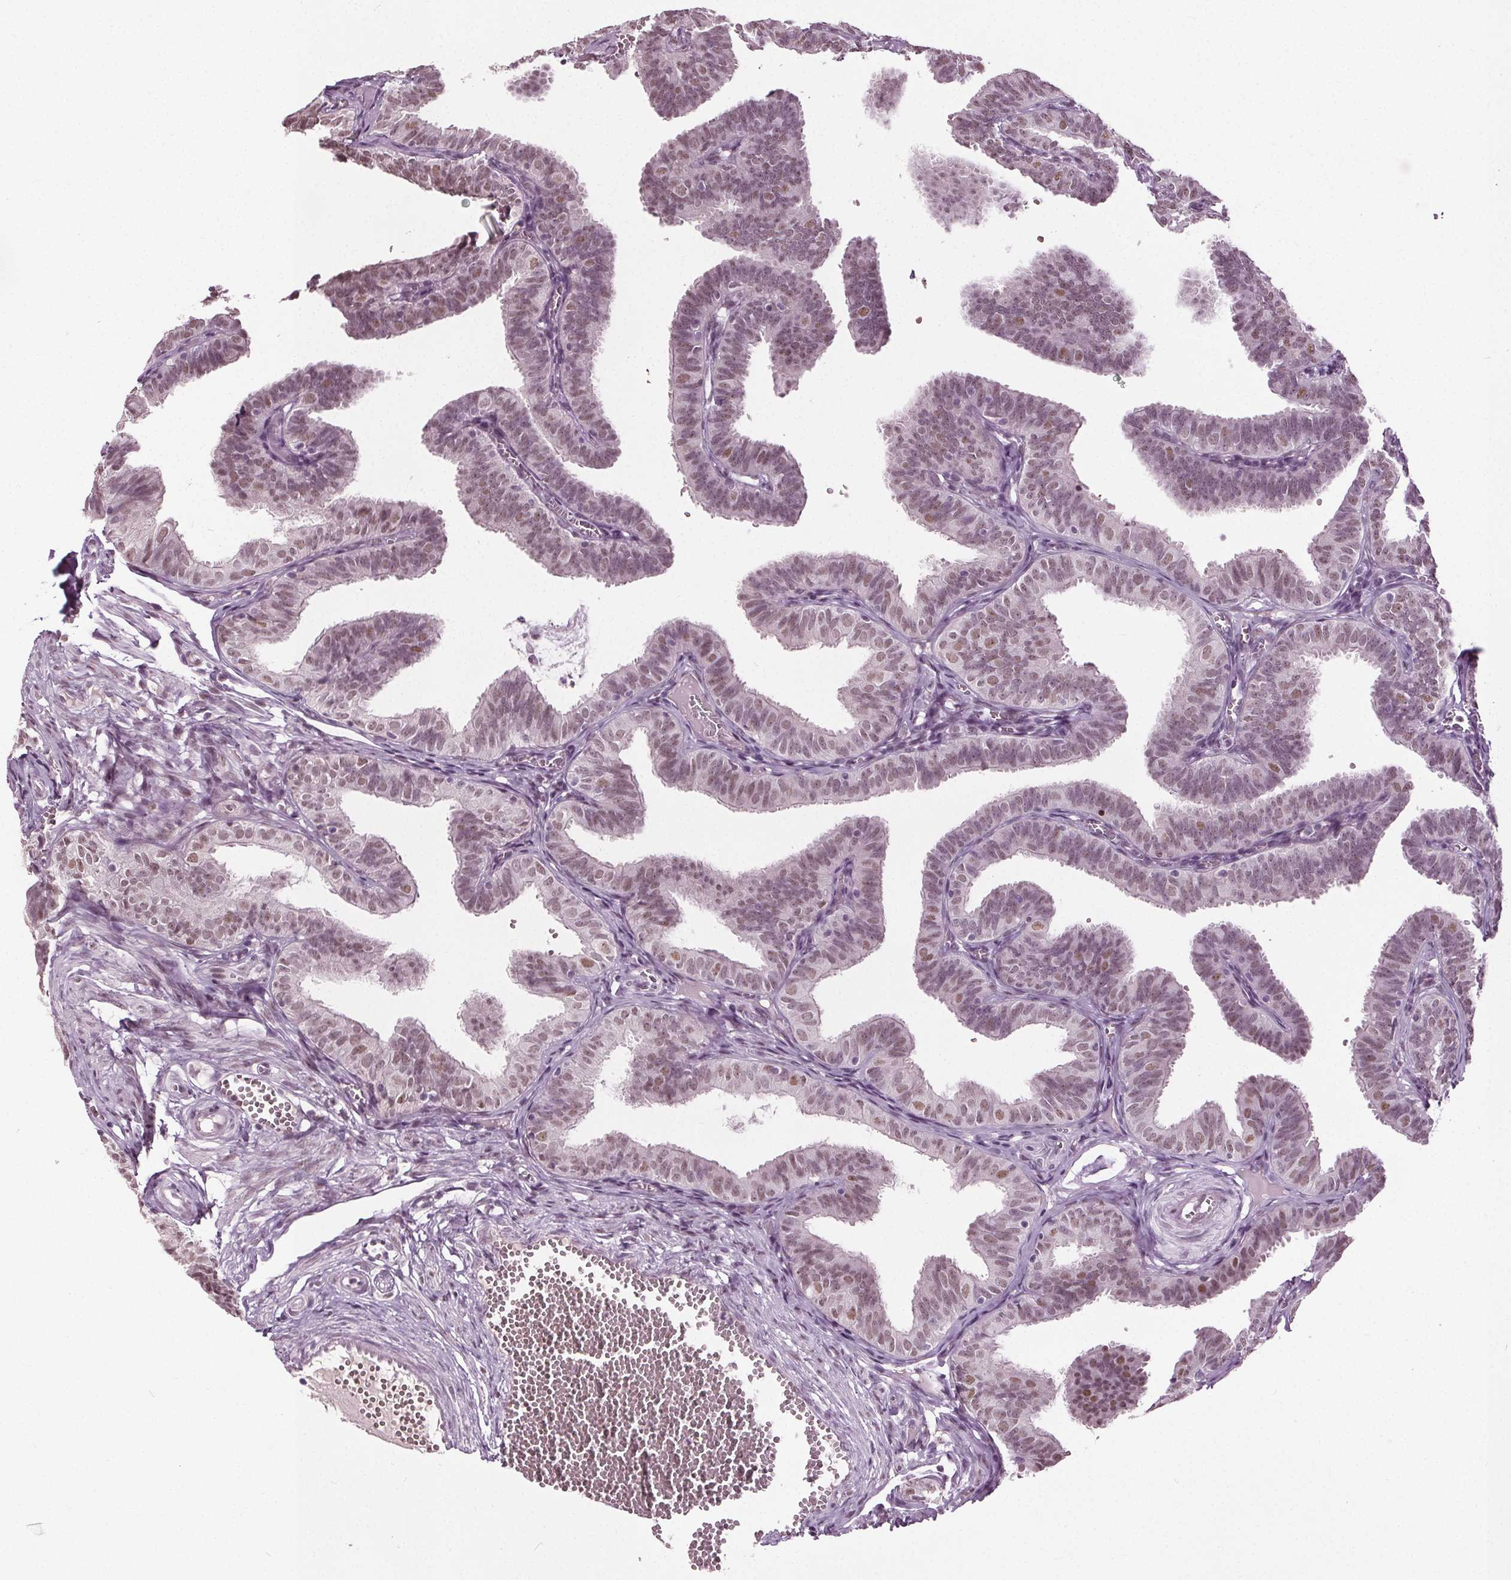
{"staining": {"intensity": "moderate", "quantity": ">75%", "location": "nuclear"}, "tissue": "fallopian tube", "cell_type": "Glandular cells", "image_type": "normal", "snomed": [{"axis": "morphology", "description": "Normal tissue, NOS"}, {"axis": "topography", "description": "Fallopian tube"}], "caption": "Immunohistochemical staining of unremarkable fallopian tube shows medium levels of moderate nuclear expression in approximately >75% of glandular cells. (DAB (3,3'-diaminobenzidine) IHC, brown staining for protein, blue staining for nuclei).", "gene": "IWS1", "patient": {"sex": "female", "age": 25}}